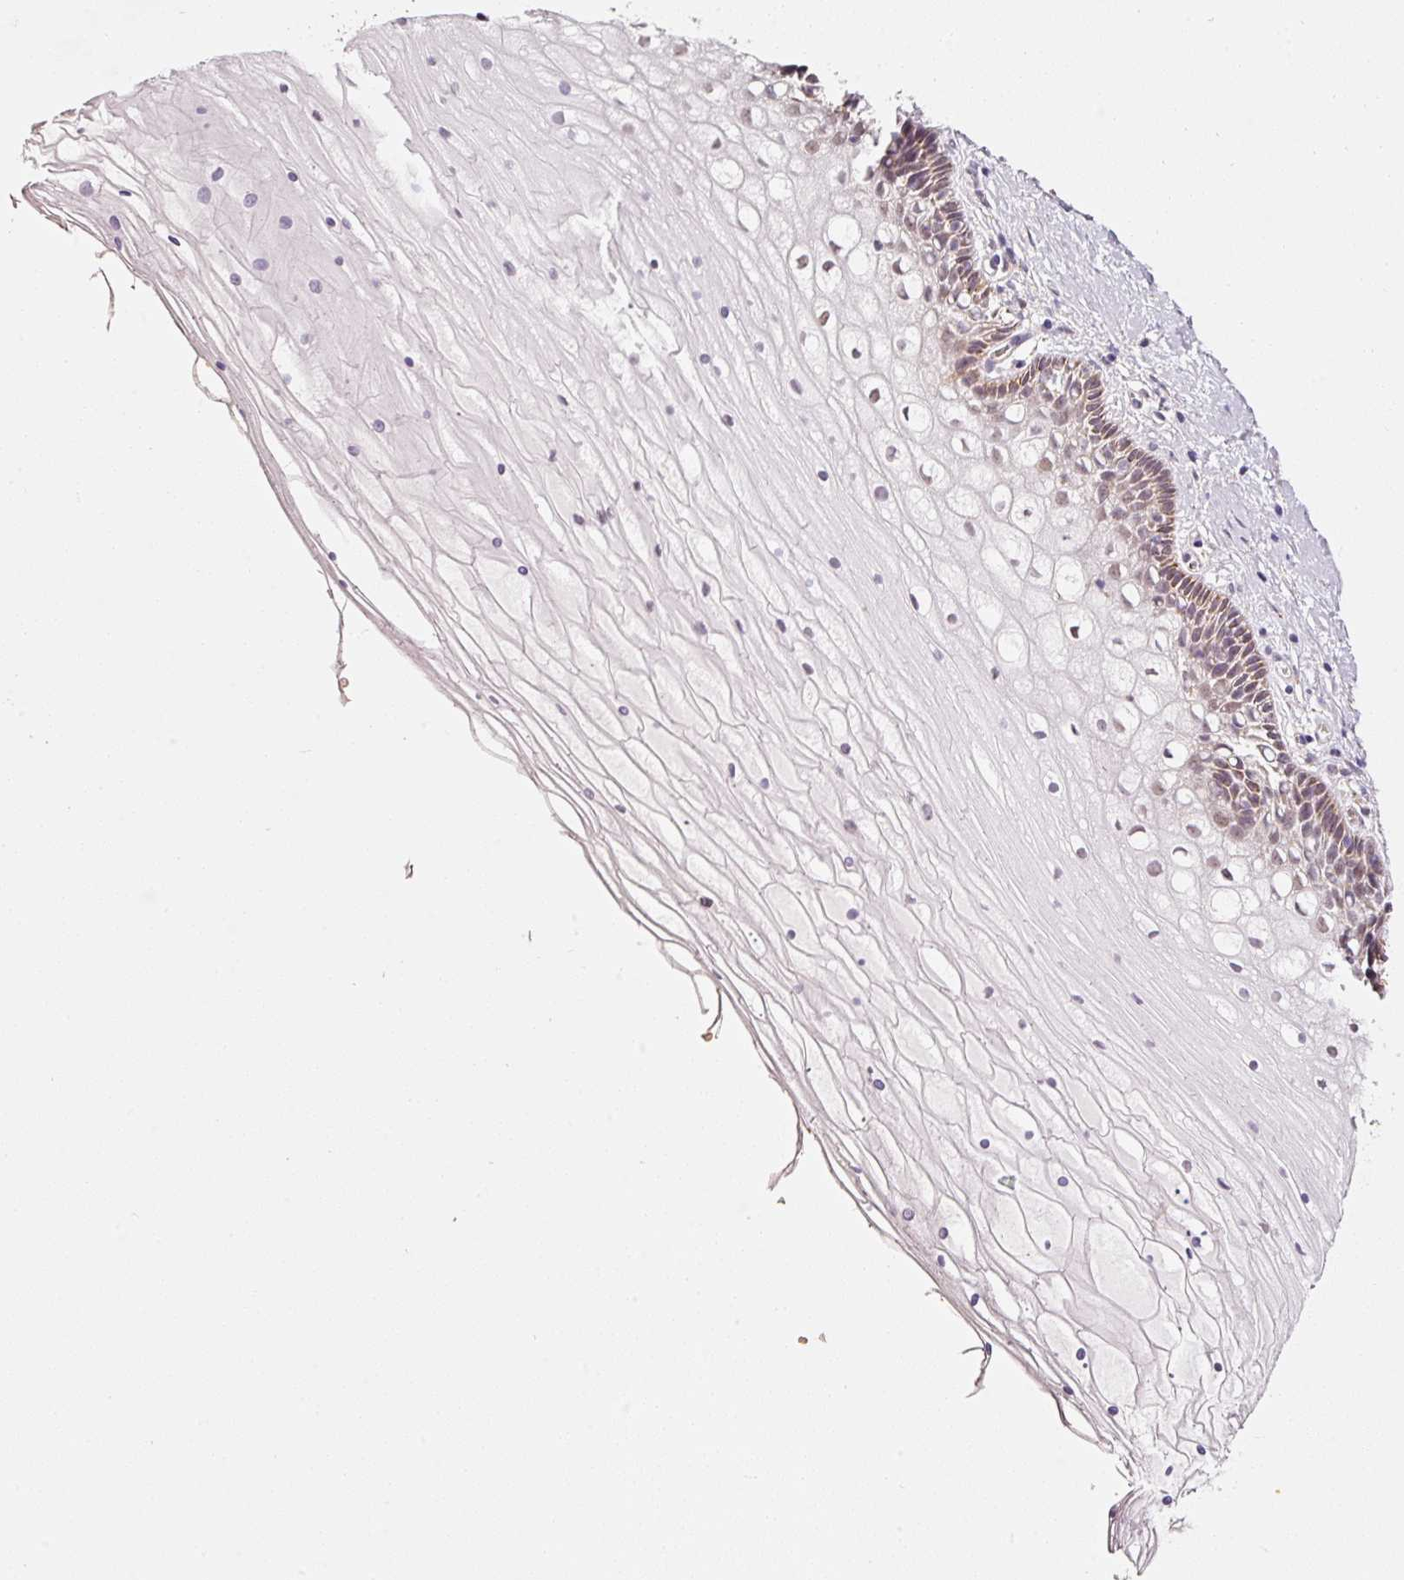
{"staining": {"intensity": "weak", "quantity": "25%-75%", "location": "cytoplasmic/membranous,nuclear"}, "tissue": "cervix", "cell_type": "Glandular cells", "image_type": "normal", "snomed": [{"axis": "morphology", "description": "Normal tissue, NOS"}, {"axis": "topography", "description": "Cervix"}], "caption": "The immunohistochemical stain highlights weak cytoplasmic/membranous,nuclear positivity in glandular cells of normal cervix.", "gene": "ZNF460", "patient": {"sex": "female", "age": 36}}